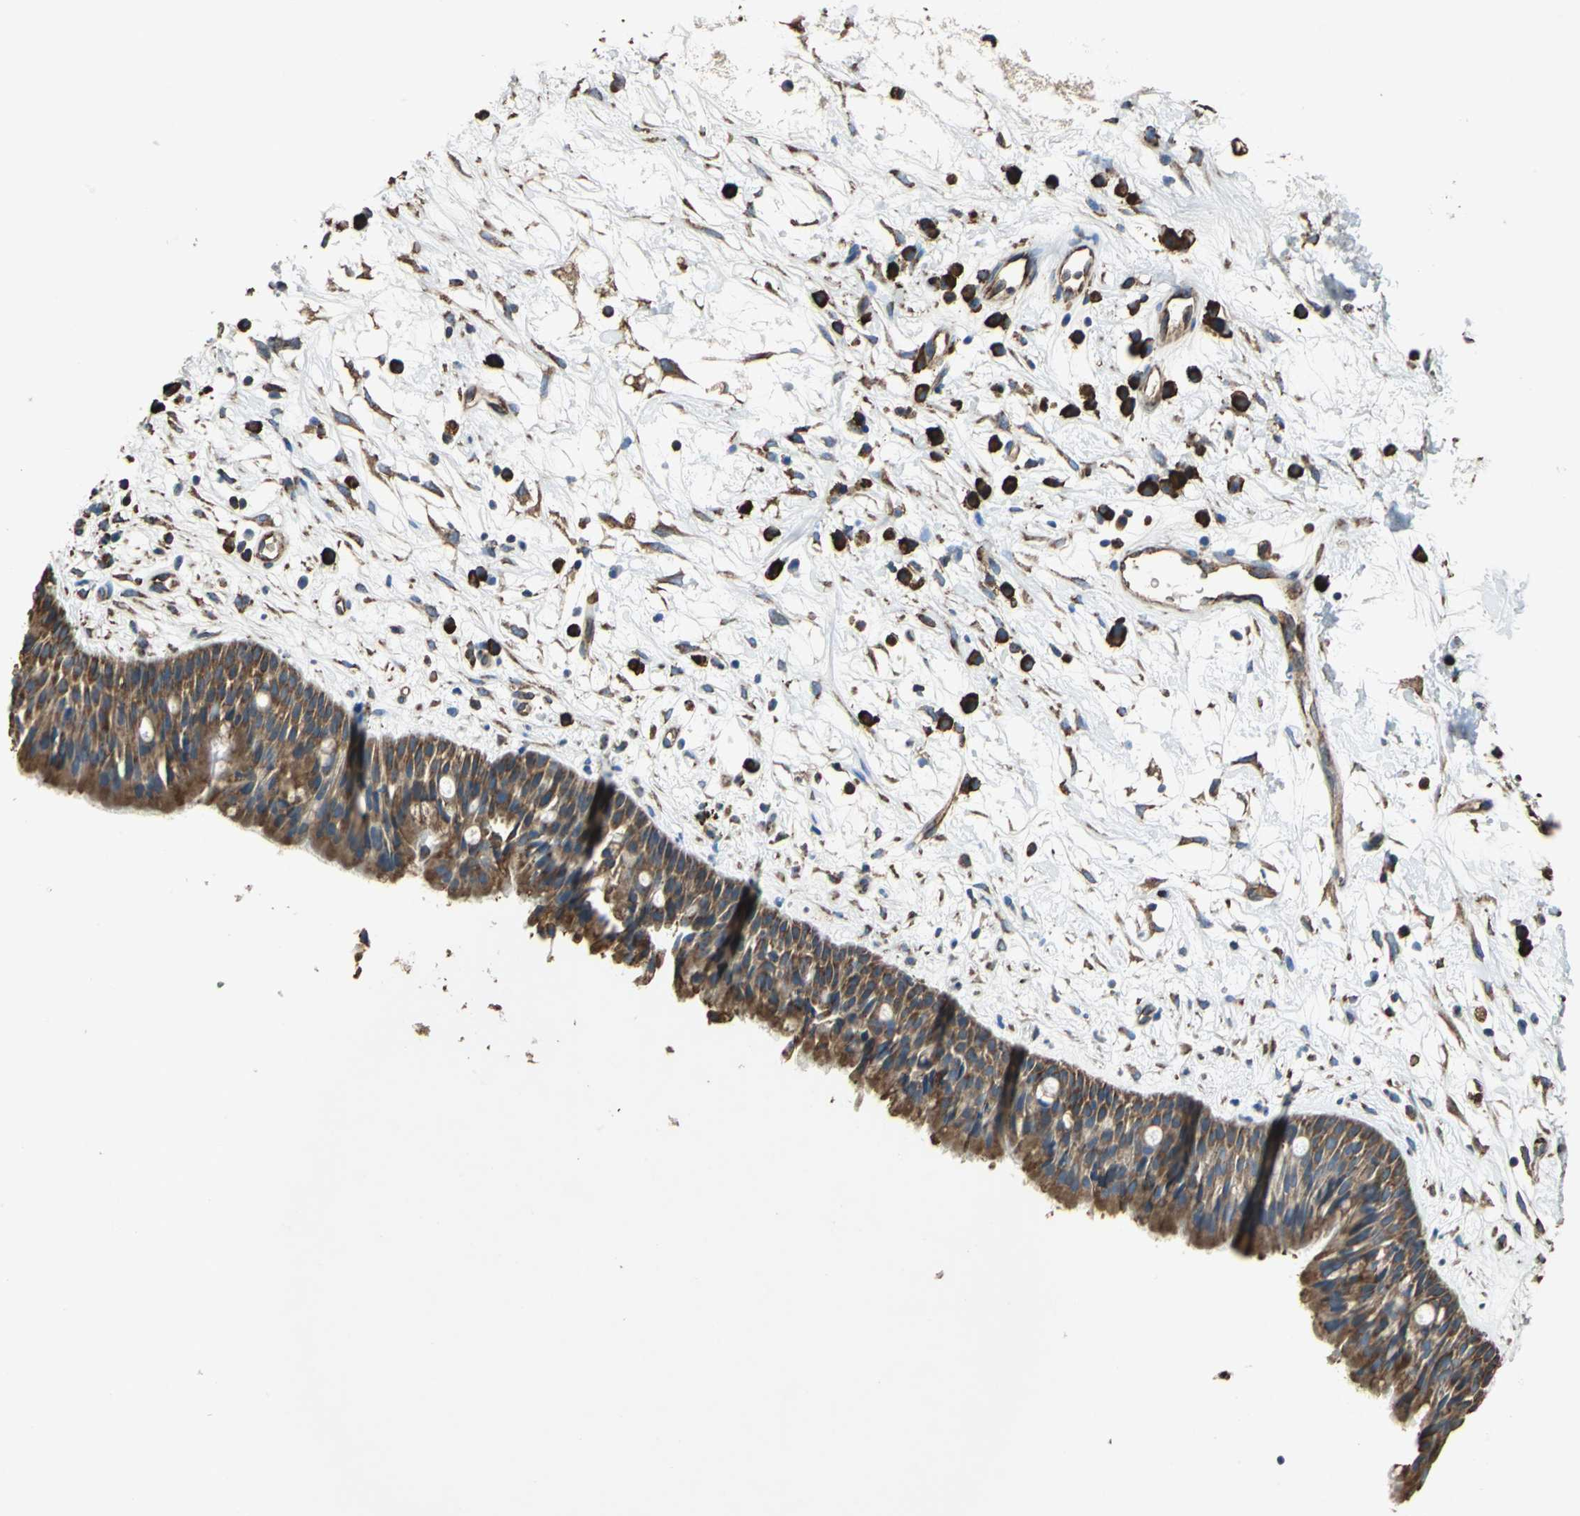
{"staining": {"intensity": "strong", "quantity": ">75%", "location": "cytoplasmic/membranous"}, "tissue": "nasopharynx", "cell_type": "Respiratory epithelial cells", "image_type": "normal", "snomed": [{"axis": "morphology", "description": "Normal tissue, NOS"}, {"axis": "topography", "description": "Nasopharynx"}], "caption": "Respiratory epithelial cells show high levels of strong cytoplasmic/membranous expression in approximately >75% of cells in normal nasopharynx. (IHC, brightfield microscopy, high magnification).", "gene": "GPANK1", "patient": {"sex": "male", "age": 13}}